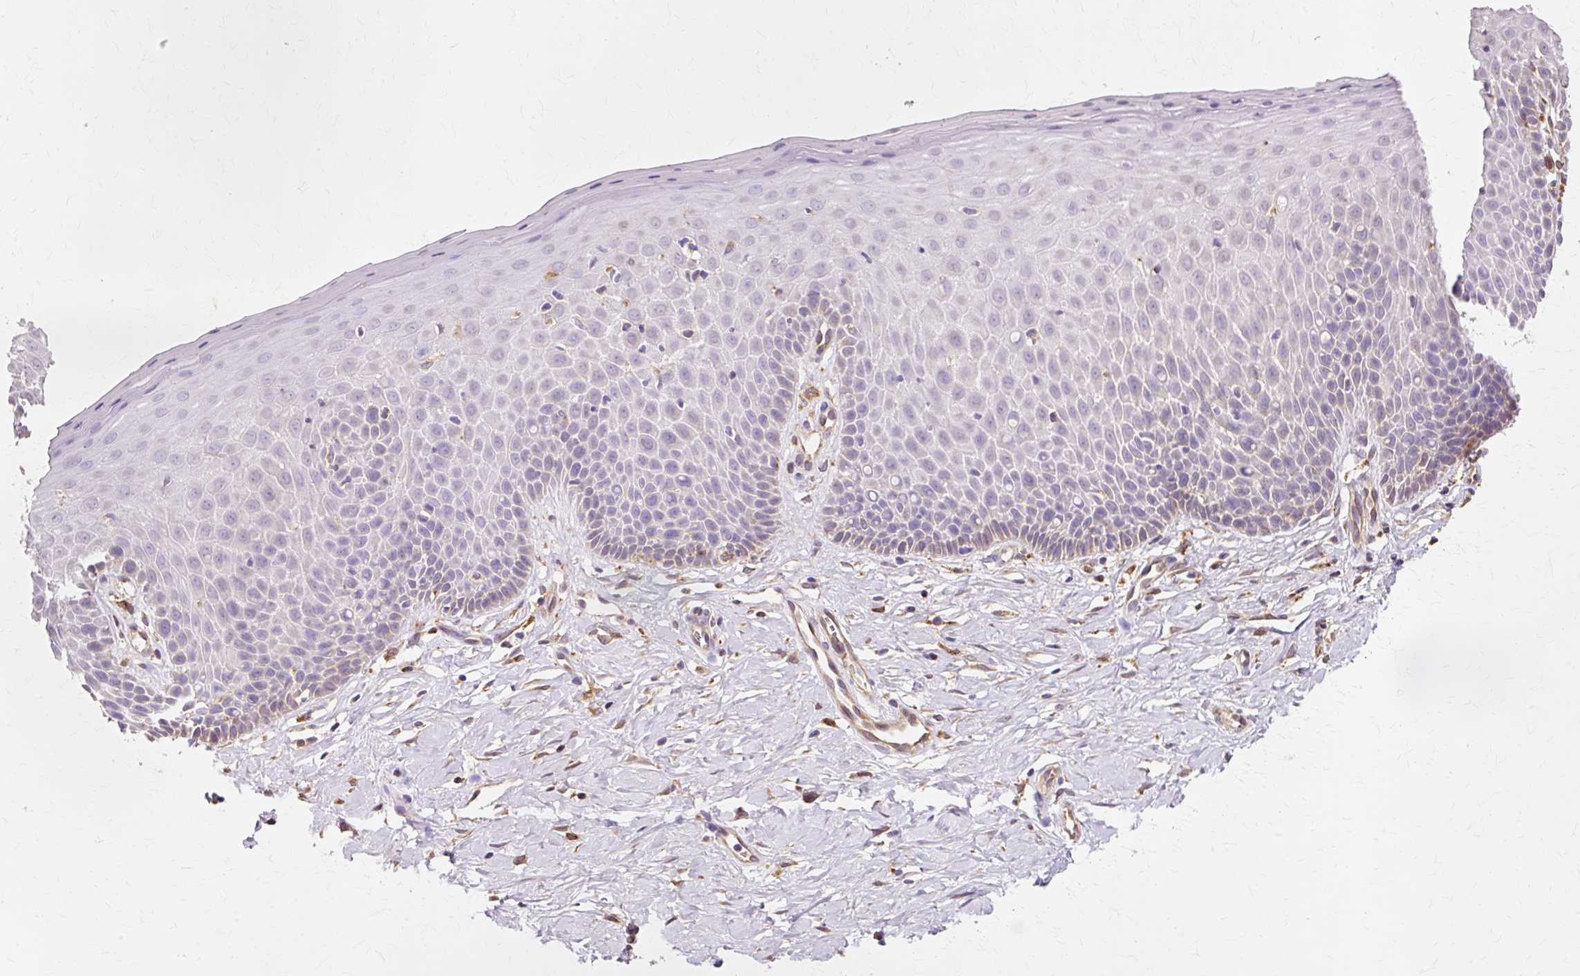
{"staining": {"intensity": "moderate", "quantity": ">75%", "location": "cytoplasmic/membranous"}, "tissue": "cervix", "cell_type": "Glandular cells", "image_type": "normal", "snomed": [{"axis": "morphology", "description": "Normal tissue, NOS"}, {"axis": "topography", "description": "Cervix"}], "caption": "Unremarkable cervix was stained to show a protein in brown. There is medium levels of moderate cytoplasmic/membranous staining in about >75% of glandular cells.", "gene": "GPX1", "patient": {"sex": "female", "age": 36}}